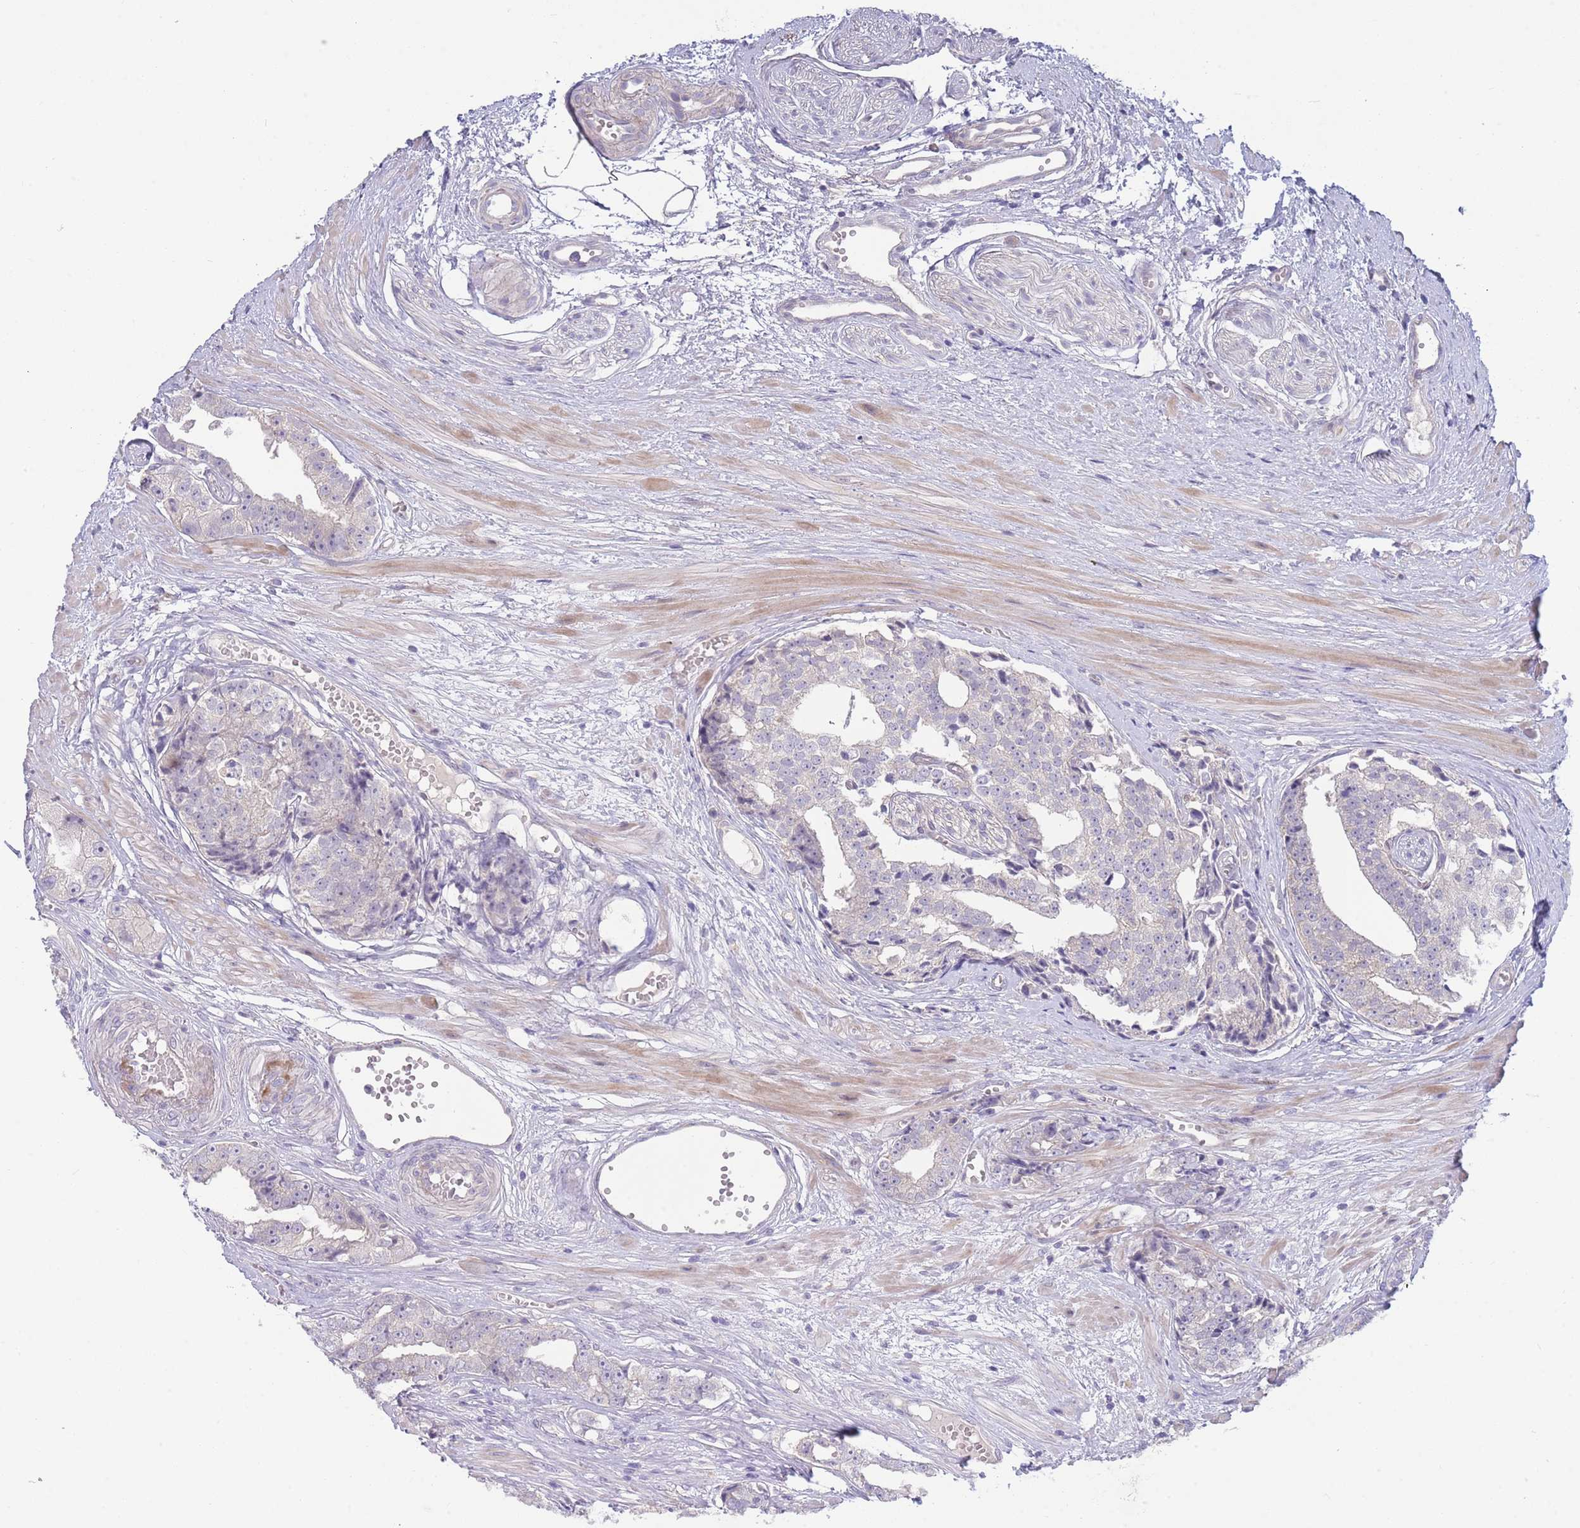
{"staining": {"intensity": "negative", "quantity": "none", "location": "none"}, "tissue": "prostate cancer", "cell_type": "Tumor cells", "image_type": "cancer", "snomed": [{"axis": "morphology", "description": "Adenocarcinoma, High grade"}, {"axis": "topography", "description": "Prostate"}], "caption": "This is an immunohistochemistry micrograph of prostate adenocarcinoma (high-grade). There is no staining in tumor cells.", "gene": "PIMREG", "patient": {"sex": "male", "age": 71}}